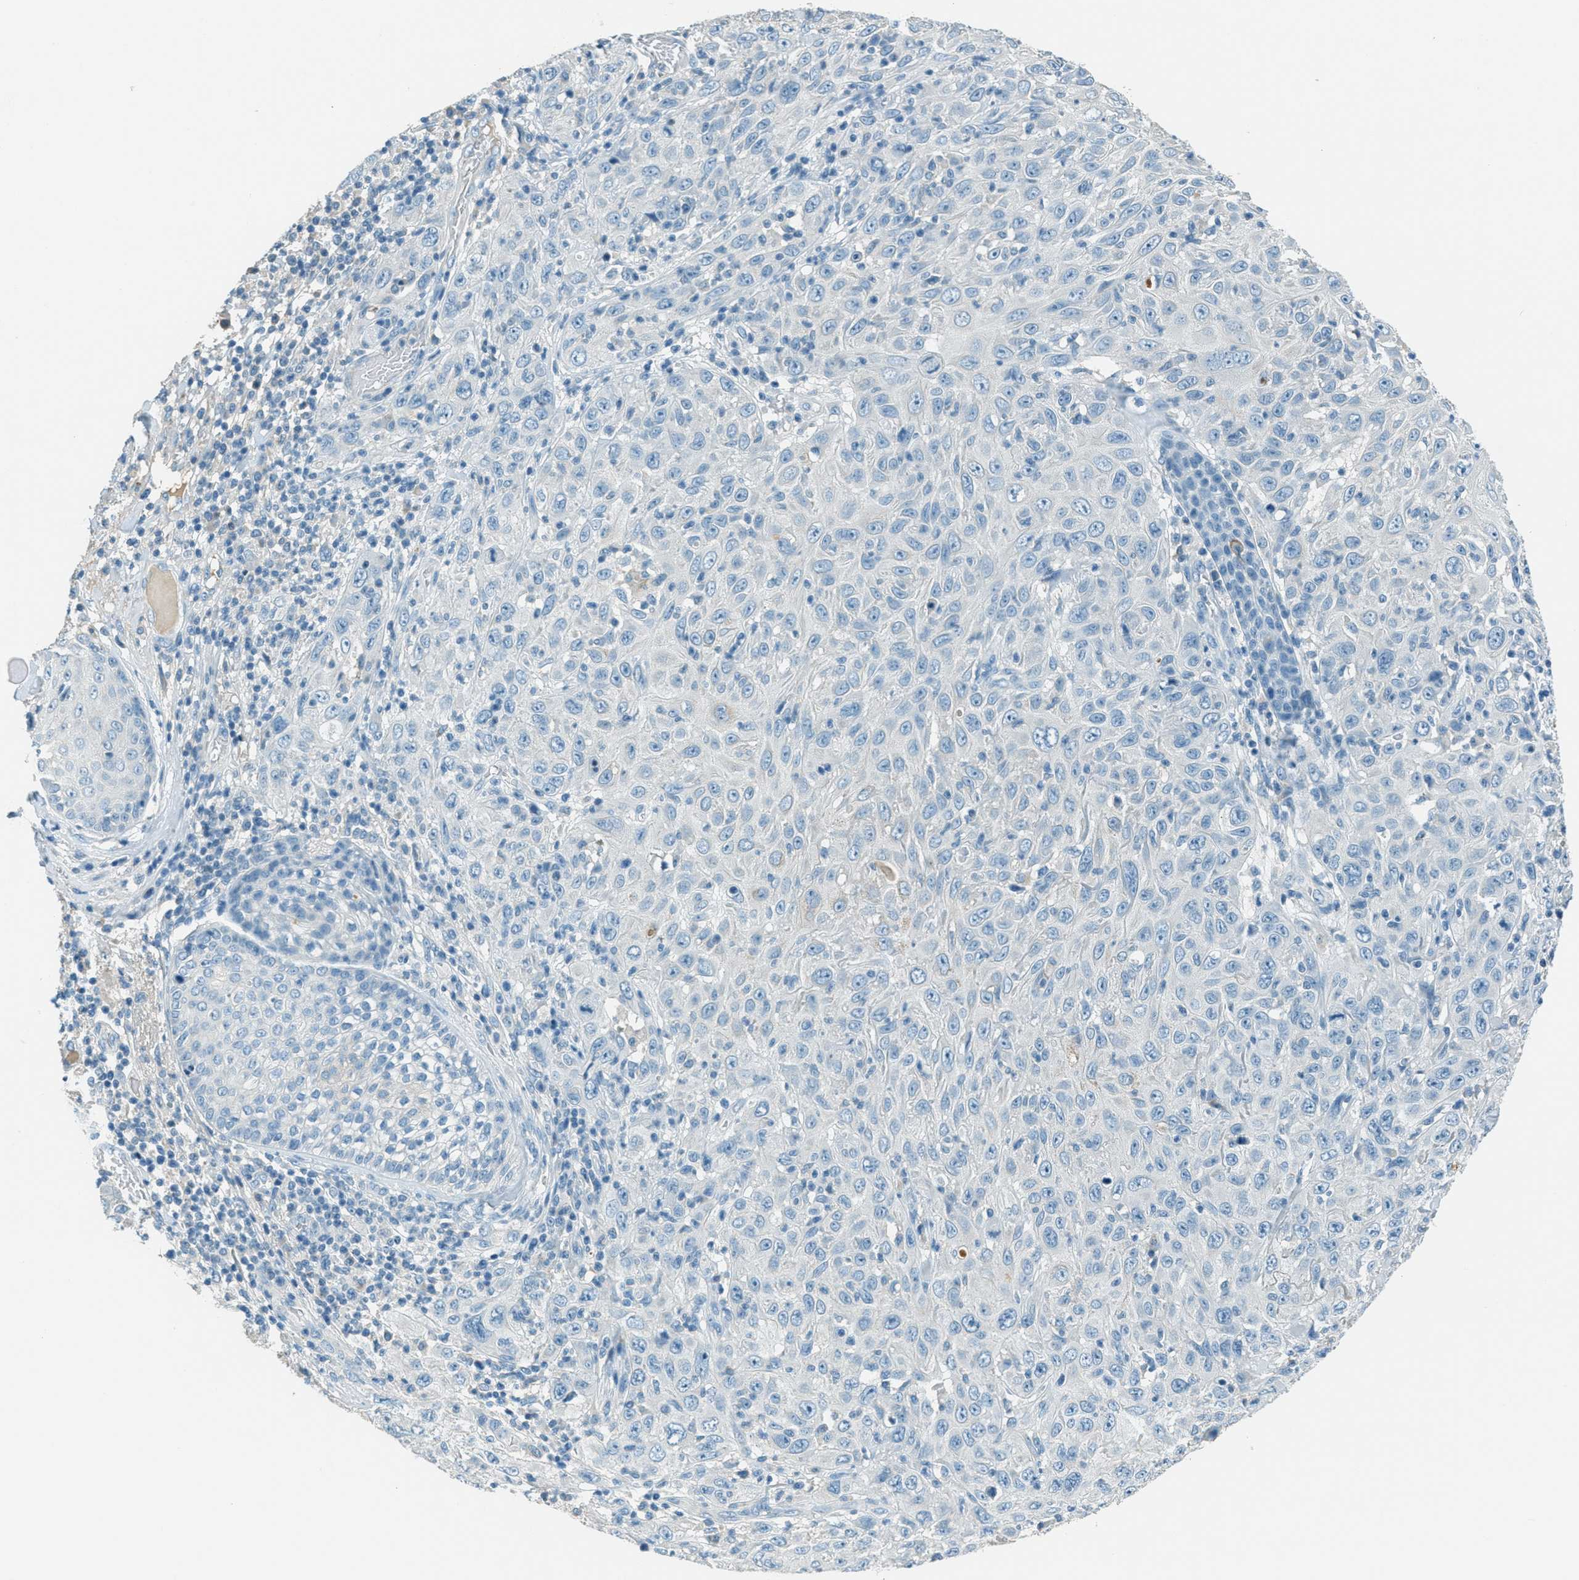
{"staining": {"intensity": "negative", "quantity": "none", "location": "none"}, "tissue": "skin cancer", "cell_type": "Tumor cells", "image_type": "cancer", "snomed": [{"axis": "morphology", "description": "Squamous cell carcinoma, NOS"}, {"axis": "topography", "description": "Skin"}], "caption": "Immunohistochemistry micrograph of neoplastic tissue: skin squamous cell carcinoma stained with DAB shows no significant protein expression in tumor cells. (Immunohistochemistry (ihc), brightfield microscopy, high magnification).", "gene": "MSLN", "patient": {"sex": "female", "age": 88}}